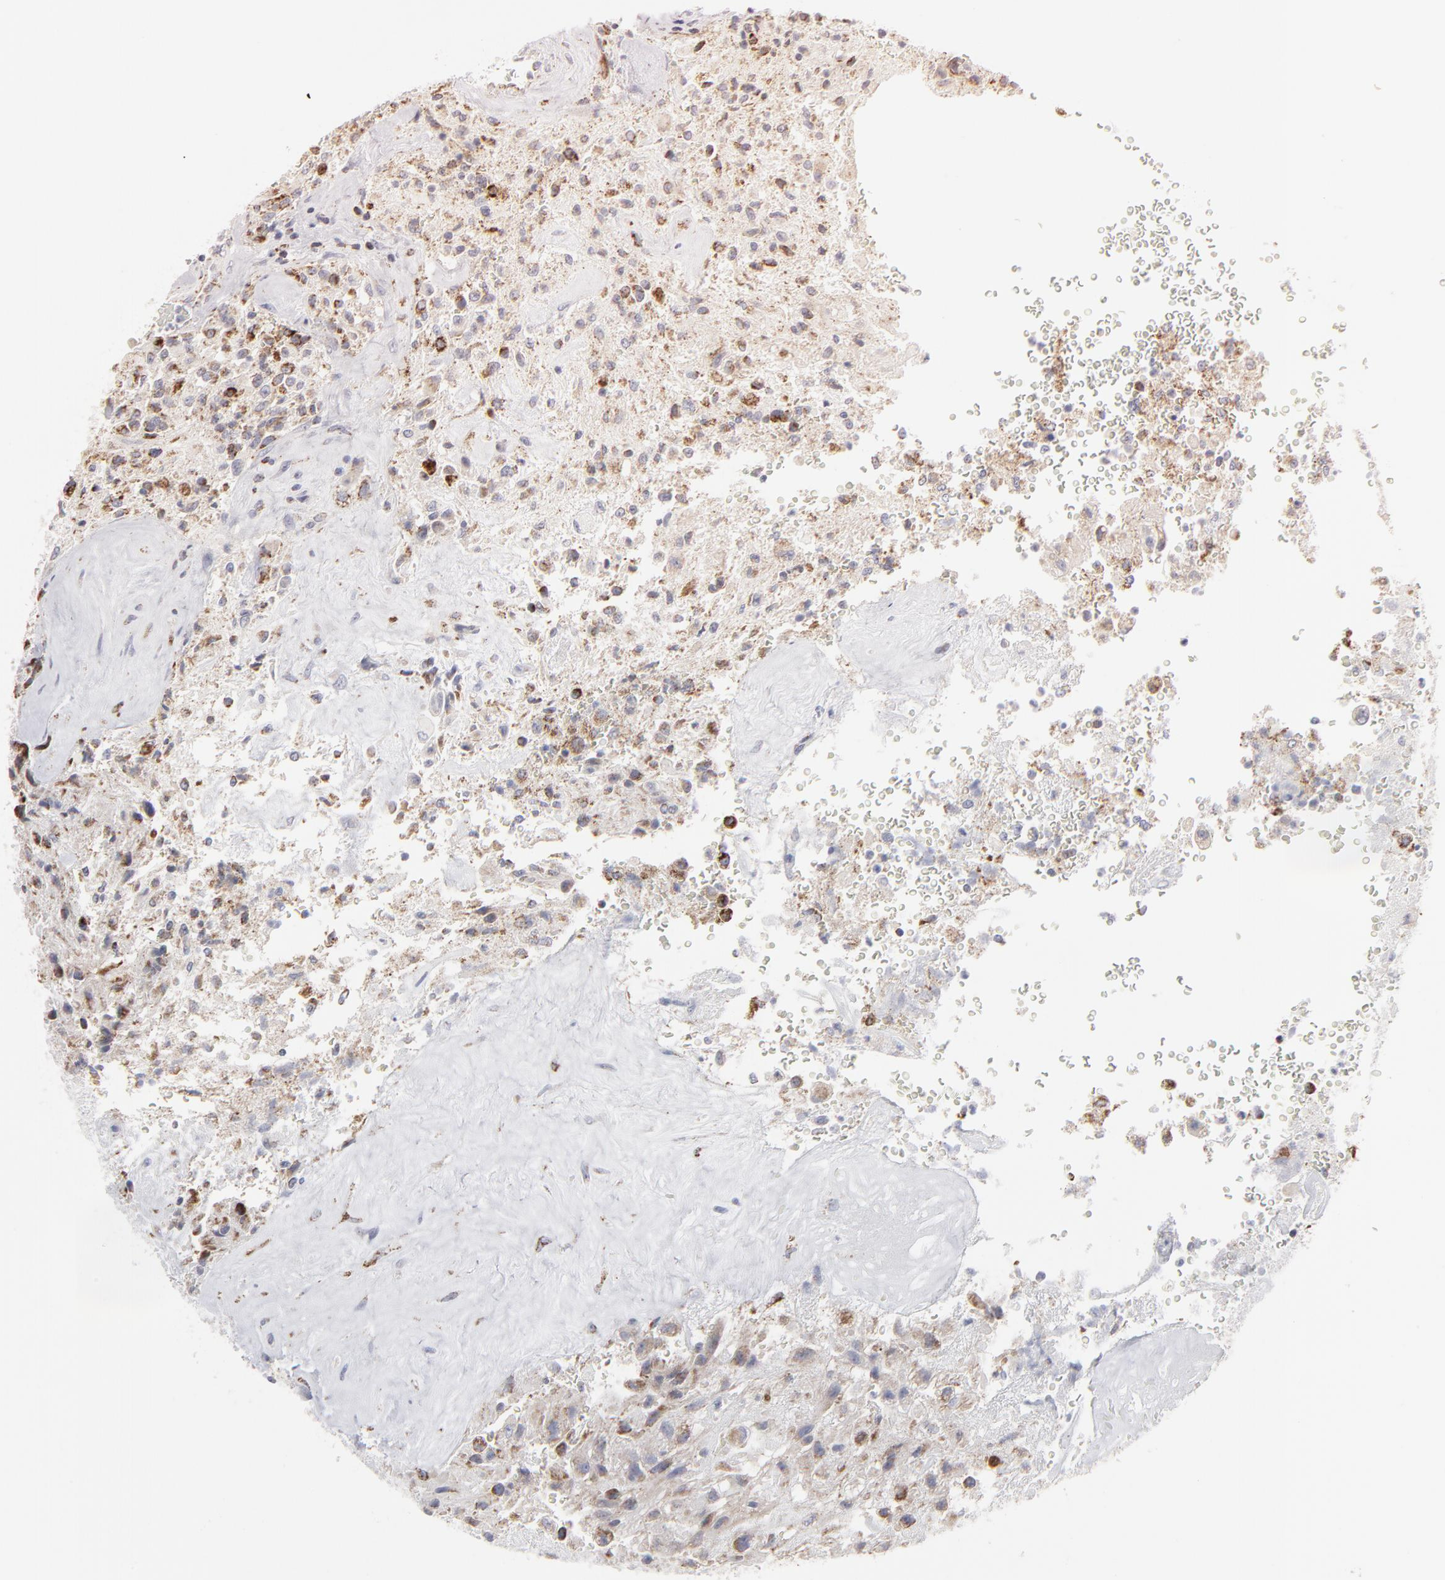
{"staining": {"intensity": "moderate", "quantity": "25%-75%", "location": "cytoplasmic/membranous"}, "tissue": "glioma", "cell_type": "Tumor cells", "image_type": "cancer", "snomed": [{"axis": "morphology", "description": "Normal tissue, NOS"}, {"axis": "morphology", "description": "Glioma, malignant, High grade"}, {"axis": "topography", "description": "Cerebral cortex"}], "caption": "Glioma stained with a brown dye exhibits moderate cytoplasmic/membranous positive positivity in approximately 25%-75% of tumor cells.", "gene": "TXNRD2", "patient": {"sex": "male", "age": 56}}